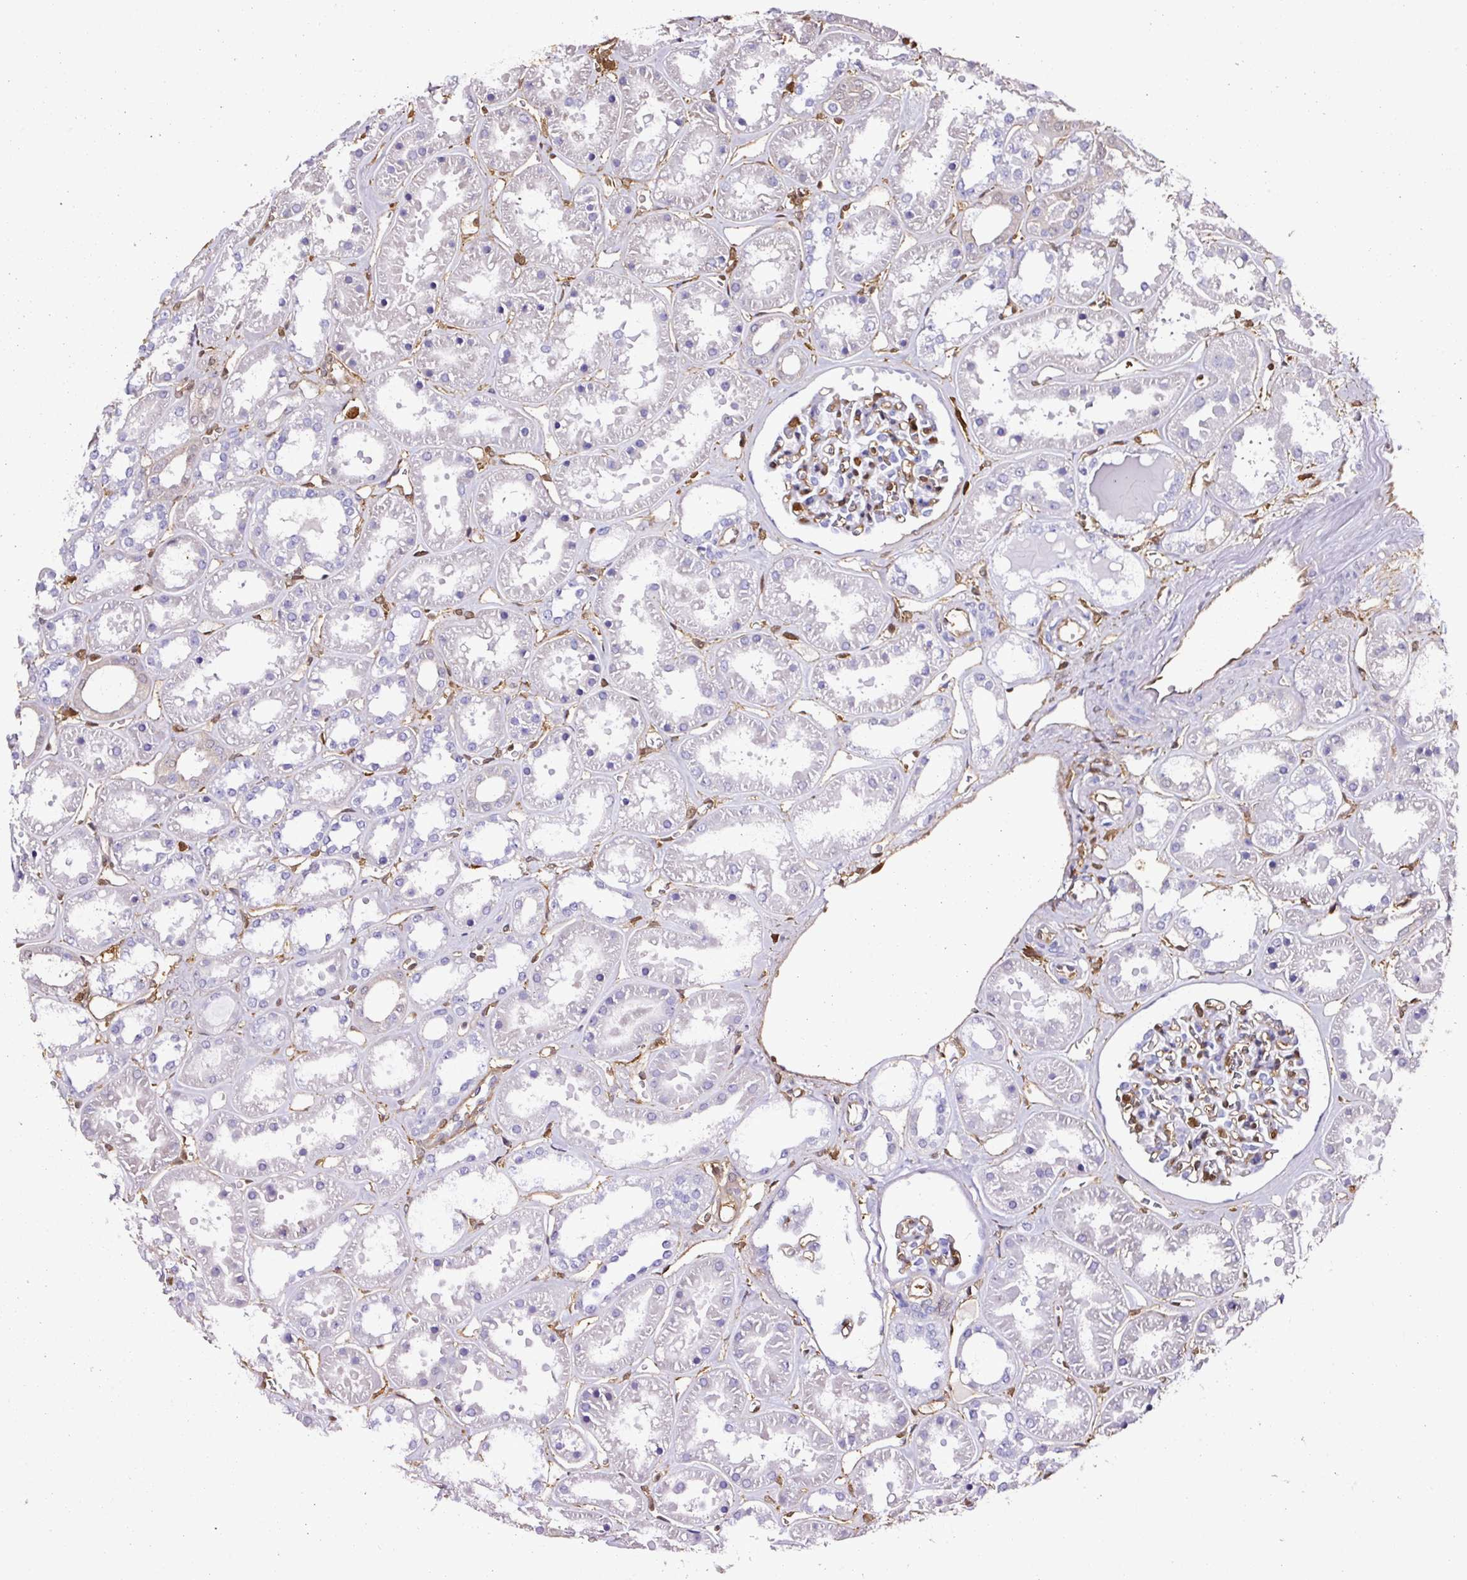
{"staining": {"intensity": "moderate", "quantity": "<25%", "location": "cytoplasmic/membranous,nuclear"}, "tissue": "kidney", "cell_type": "Cells in glomeruli", "image_type": "normal", "snomed": [{"axis": "morphology", "description": "Normal tissue, NOS"}, {"axis": "topography", "description": "Kidney"}], "caption": "Protein expression by immunohistochemistry reveals moderate cytoplasmic/membranous,nuclear positivity in approximately <25% of cells in glomeruli in benign kidney. (DAB IHC with brightfield microscopy, high magnification).", "gene": "ARHGDIB", "patient": {"sex": "female", "age": 41}}